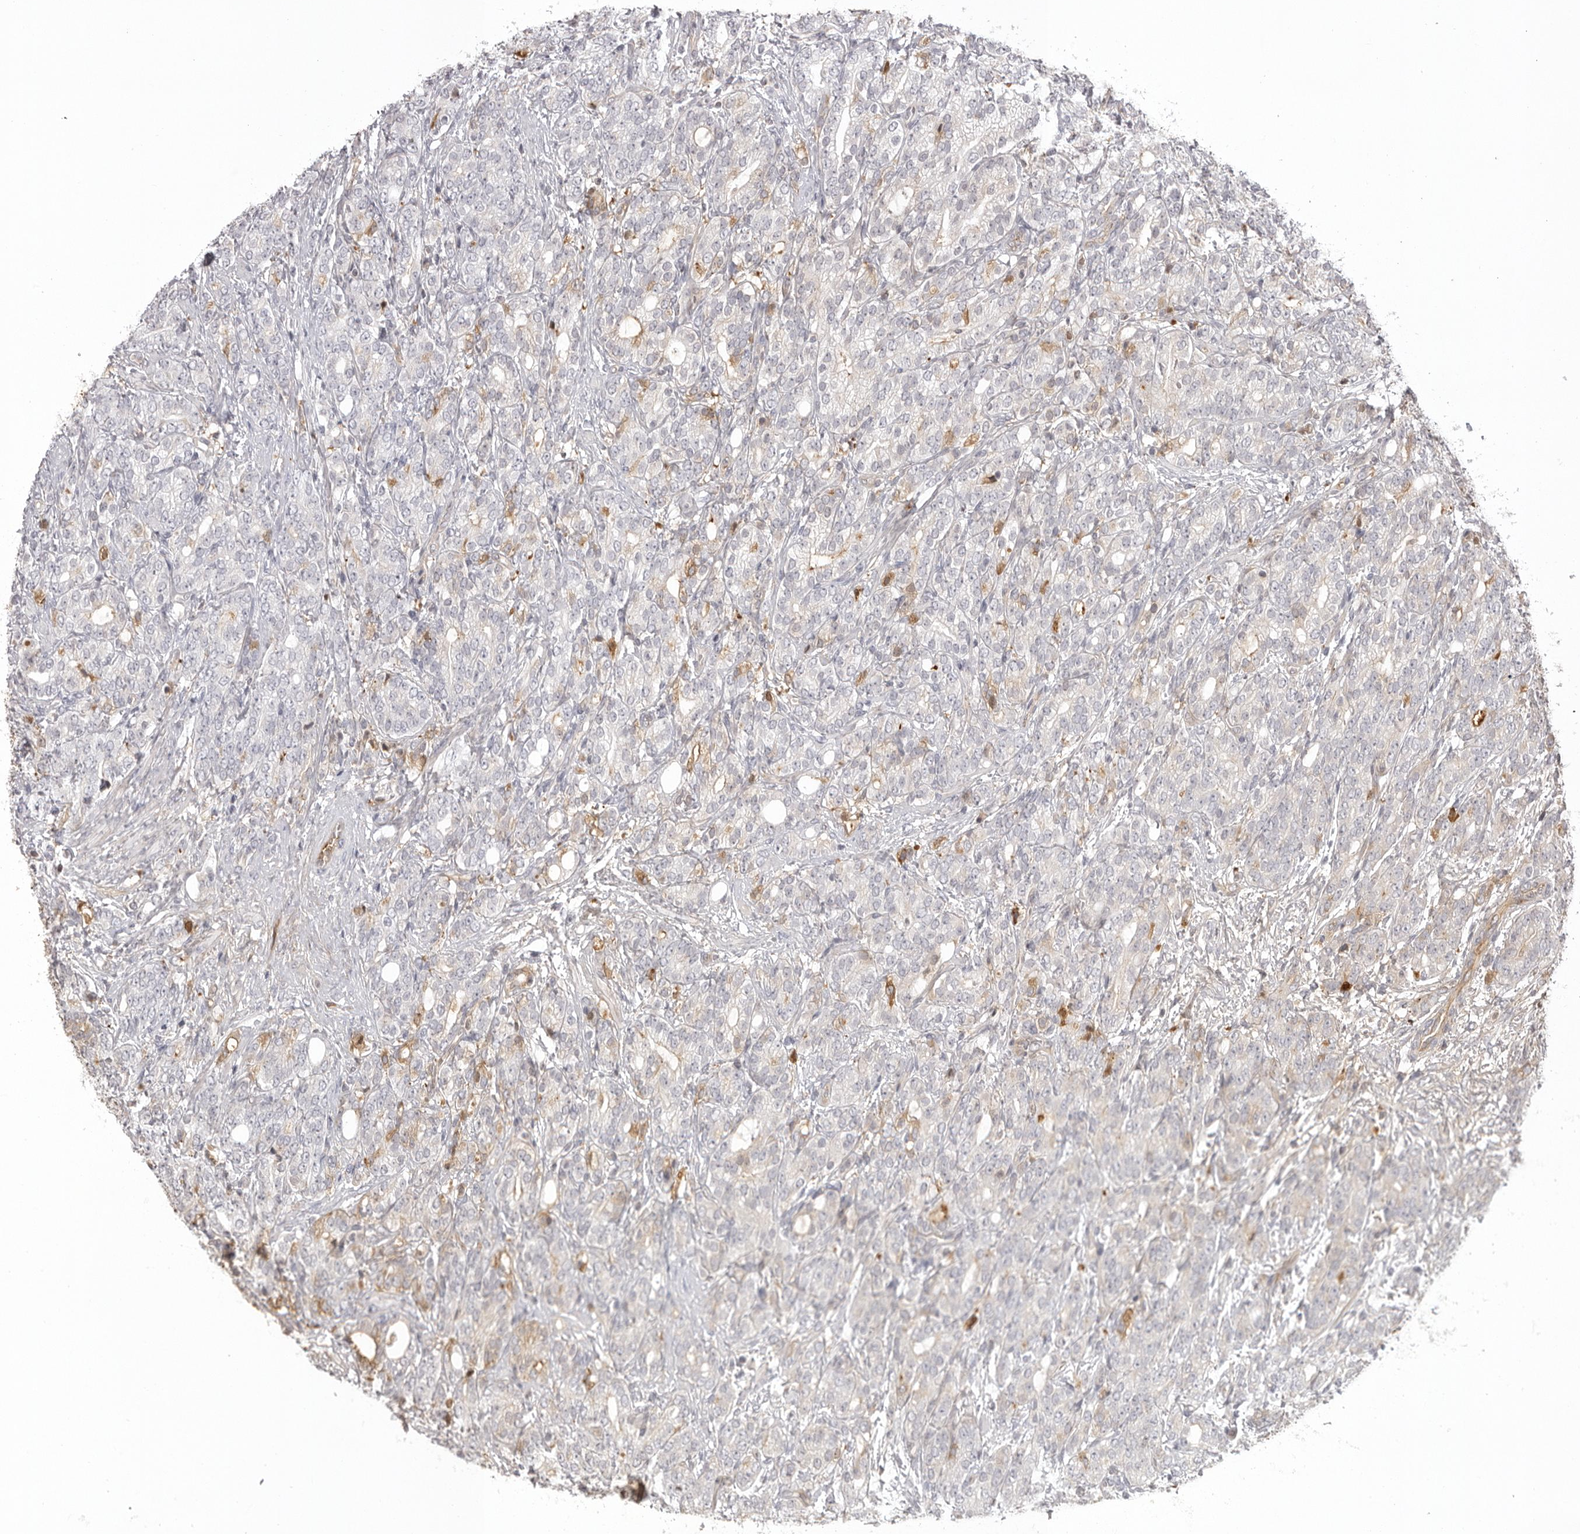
{"staining": {"intensity": "moderate", "quantity": "<25%", "location": "cytoplasmic/membranous"}, "tissue": "prostate cancer", "cell_type": "Tumor cells", "image_type": "cancer", "snomed": [{"axis": "morphology", "description": "Adenocarcinoma, High grade"}, {"axis": "topography", "description": "Prostate"}], "caption": "The immunohistochemical stain shows moderate cytoplasmic/membranous positivity in tumor cells of adenocarcinoma (high-grade) (prostate) tissue.", "gene": "PLEKHF2", "patient": {"sex": "male", "age": 57}}